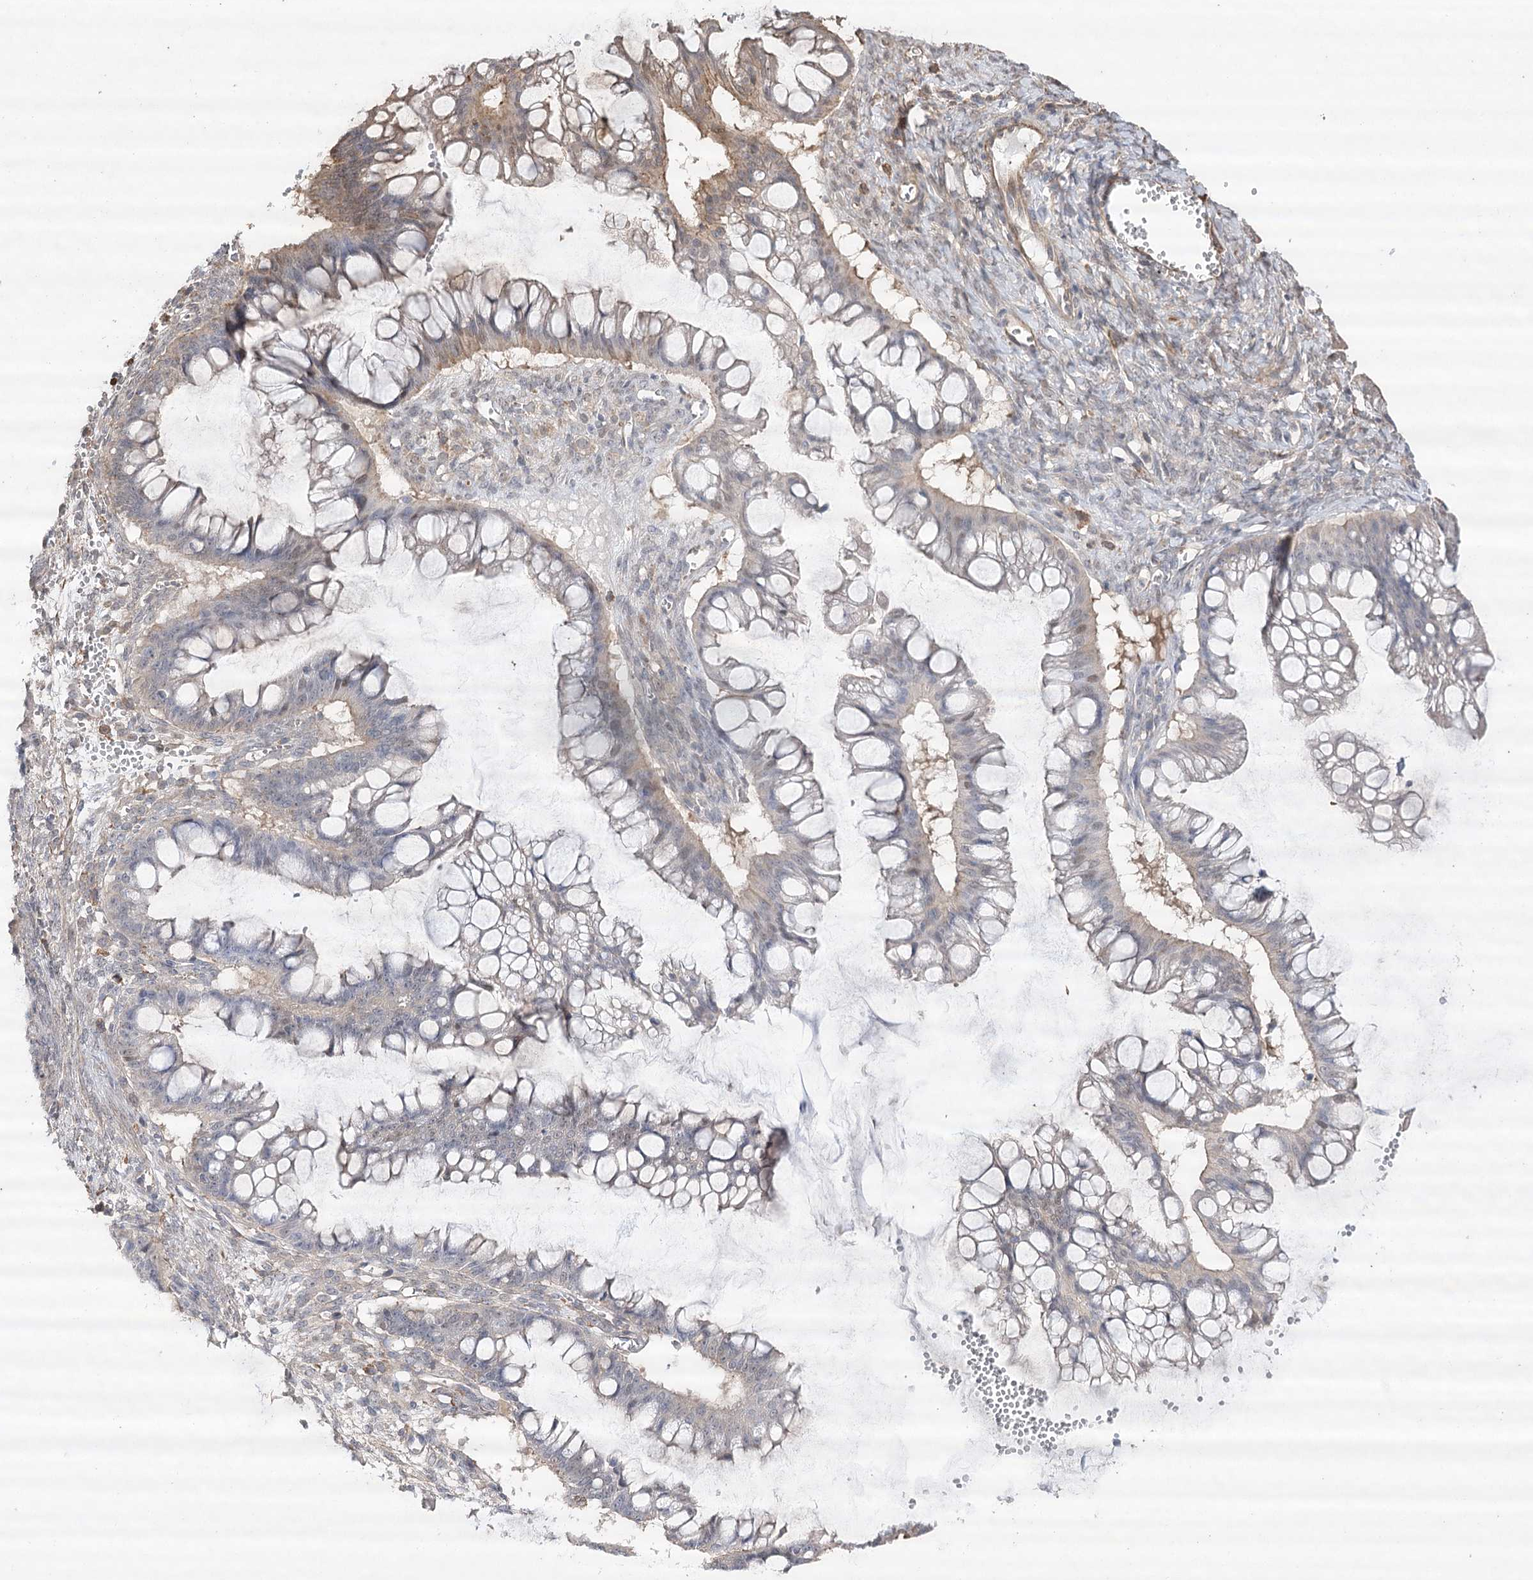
{"staining": {"intensity": "weak", "quantity": "<25%", "location": "cytoplasmic/membranous"}, "tissue": "ovarian cancer", "cell_type": "Tumor cells", "image_type": "cancer", "snomed": [{"axis": "morphology", "description": "Cystadenocarcinoma, mucinous, NOS"}, {"axis": "topography", "description": "Ovary"}], "caption": "Immunohistochemical staining of human ovarian mucinous cystadenocarcinoma reveals no significant staining in tumor cells.", "gene": "OBSL1", "patient": {"sex": "female", "age": 73}}